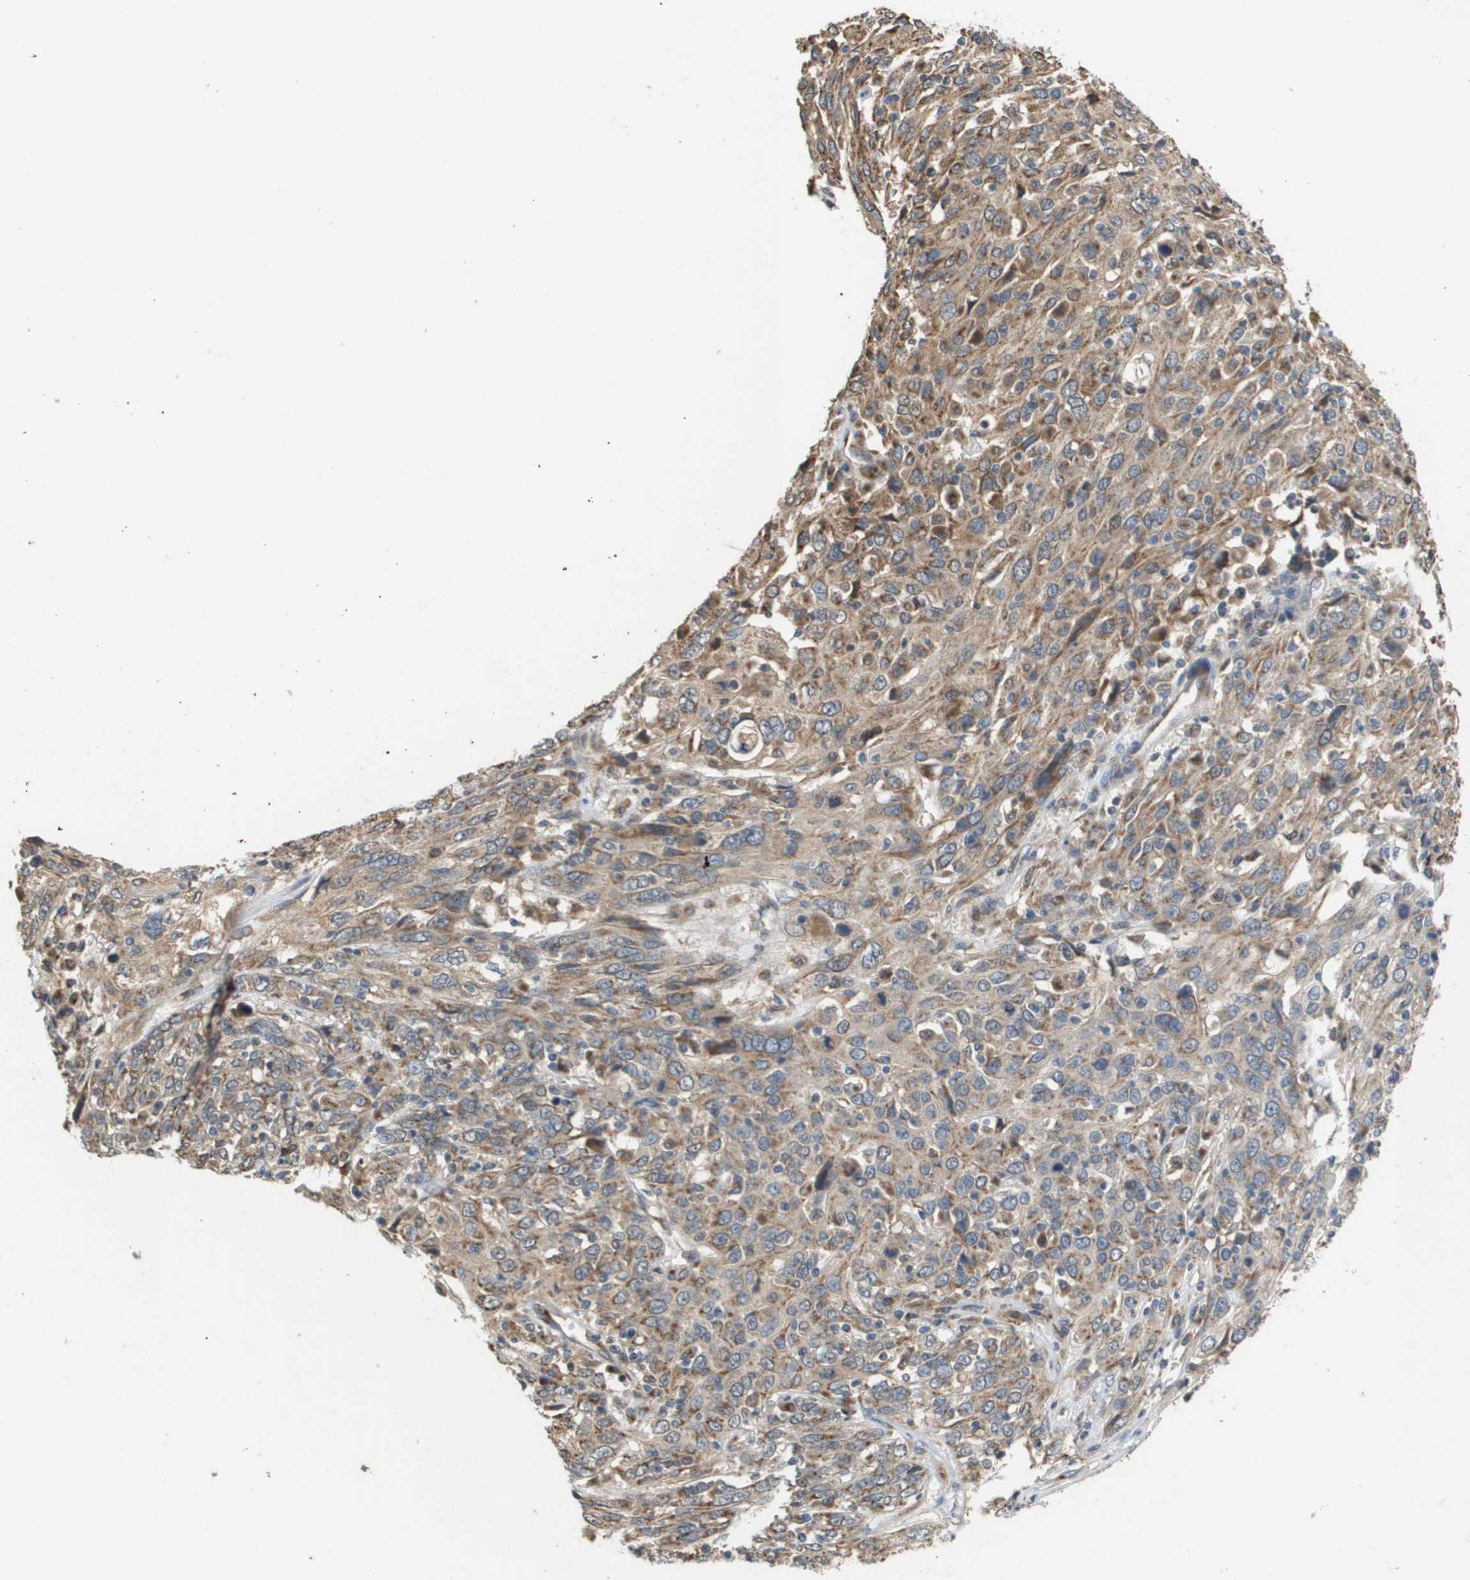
{"staining": {"intensity": "moderate", "quantity": ">75%", "location": "cytoplasmic/membranous"}, "tissue": "cervical cancer", "cell_type": "Tumor cells", "image_type": "cancer", "snomed": [{"axis": "morphology", "description": "Squamous cell carcinoma, NOS"}, {"axis": "topography", "description": "Cervix"}], "caption": "IHC of cervical cancer (squamous cell carcinoma) displays medium levels of moderate cytoplasmic/membranous positivity in approximately >75% of tumor cells.", "gene": "PCK1", "patient": {"sex": "female", "age": 46}}